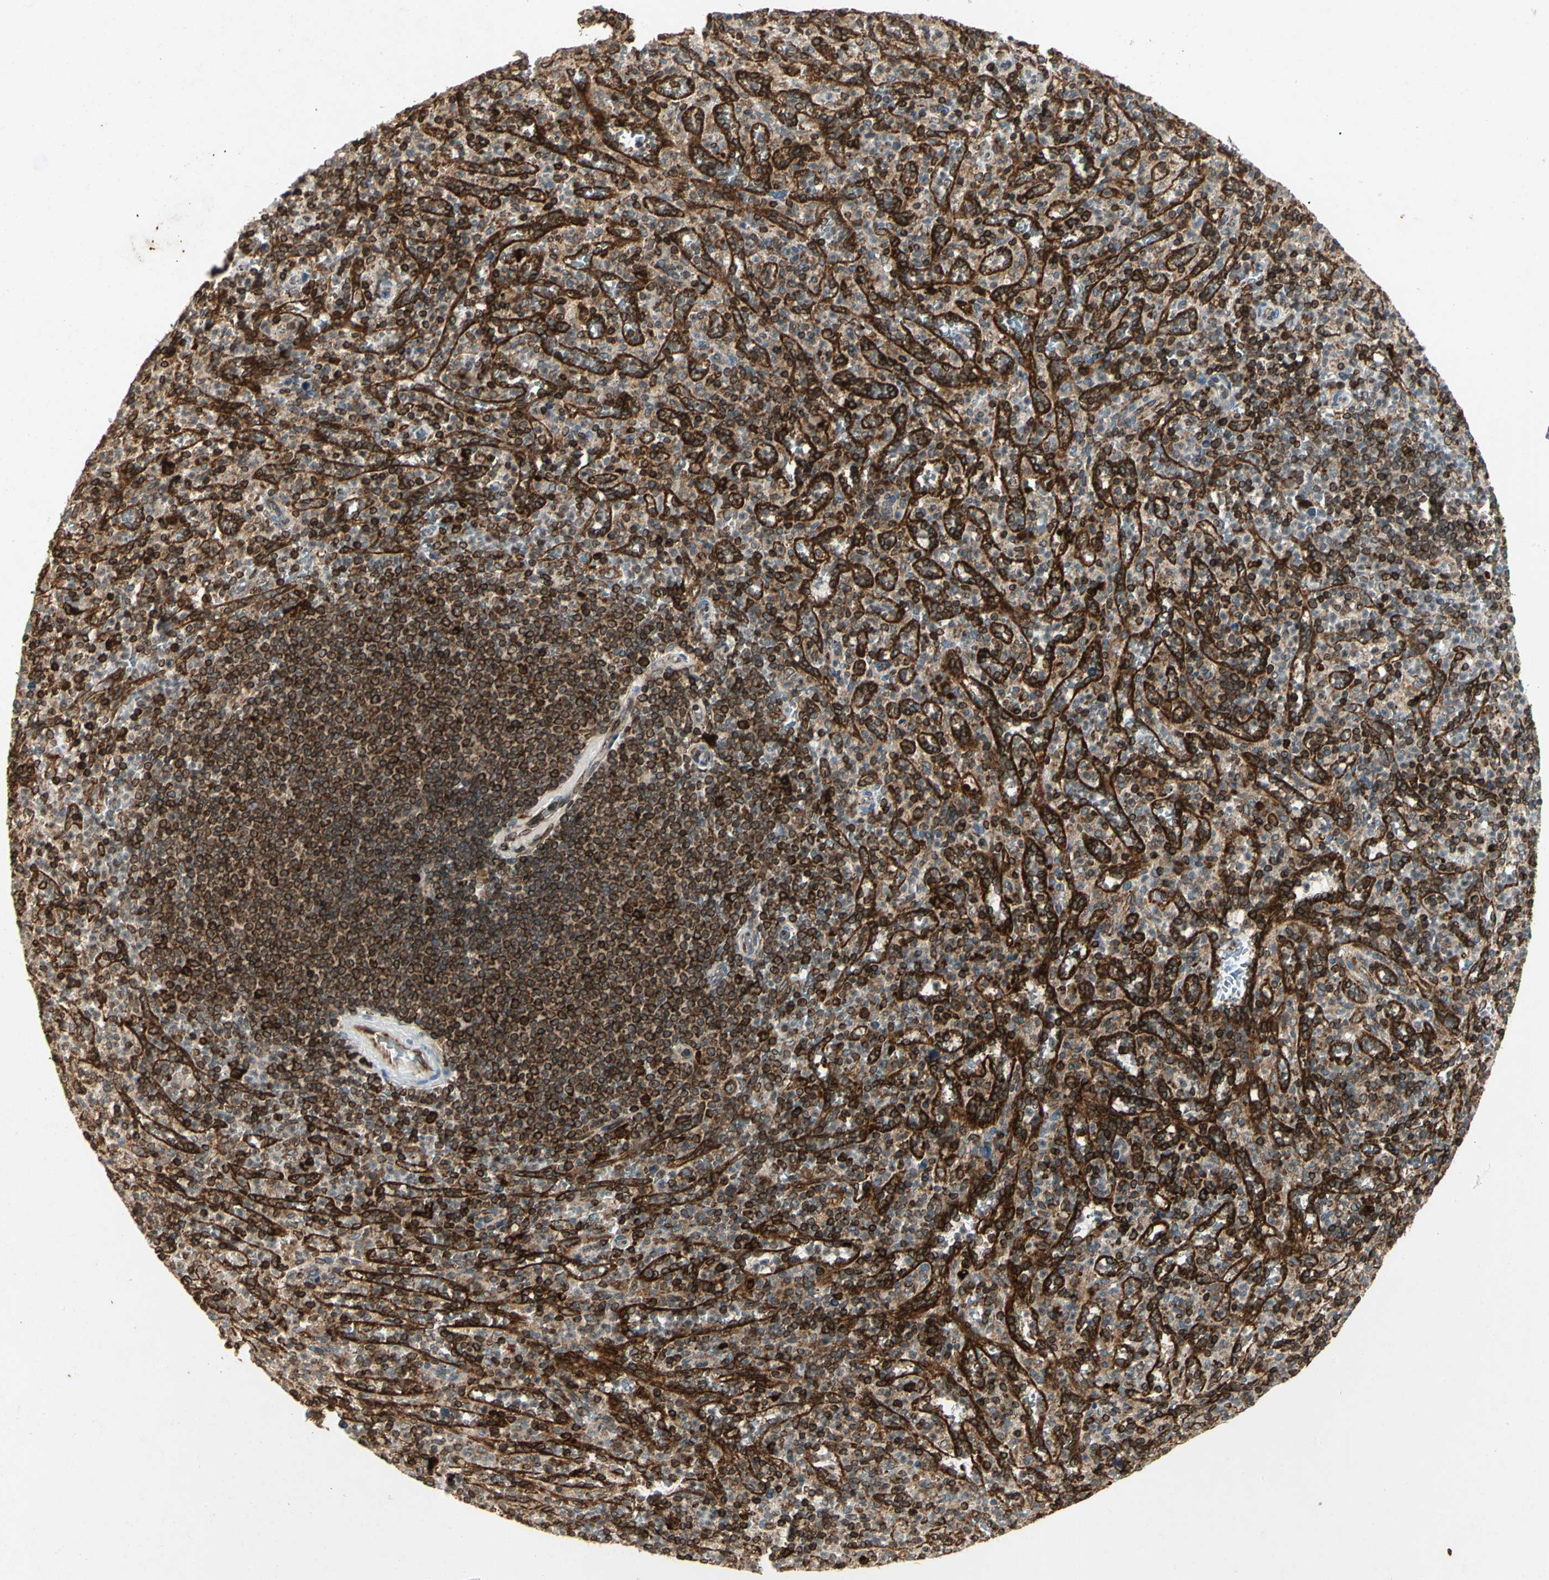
{"staining": {"intensity": "moderate", "quantity": ">75%", "location": "cytoplasmic/membranous"}, "tissue": "spleen", "cell_type": "Cells in red pulp", "image_type": "normal", "snomed": [{"axis": "morphology", "description": "Normal tissue, NOS"}, {"axis": "topography", "description": "Spleen"}], "caption": "DAB (3,3'-diaminobenzidine) immunohistochemical staining of benign spleen shows moderate cytoplasmic/membranous protein positivity in about >75% of cells in red pulp. (brown staining indicates protein expression, while blue staining denotes nuclei).", "gene": "TAPBP", "patient": {"sex": "male", "age": 36}}